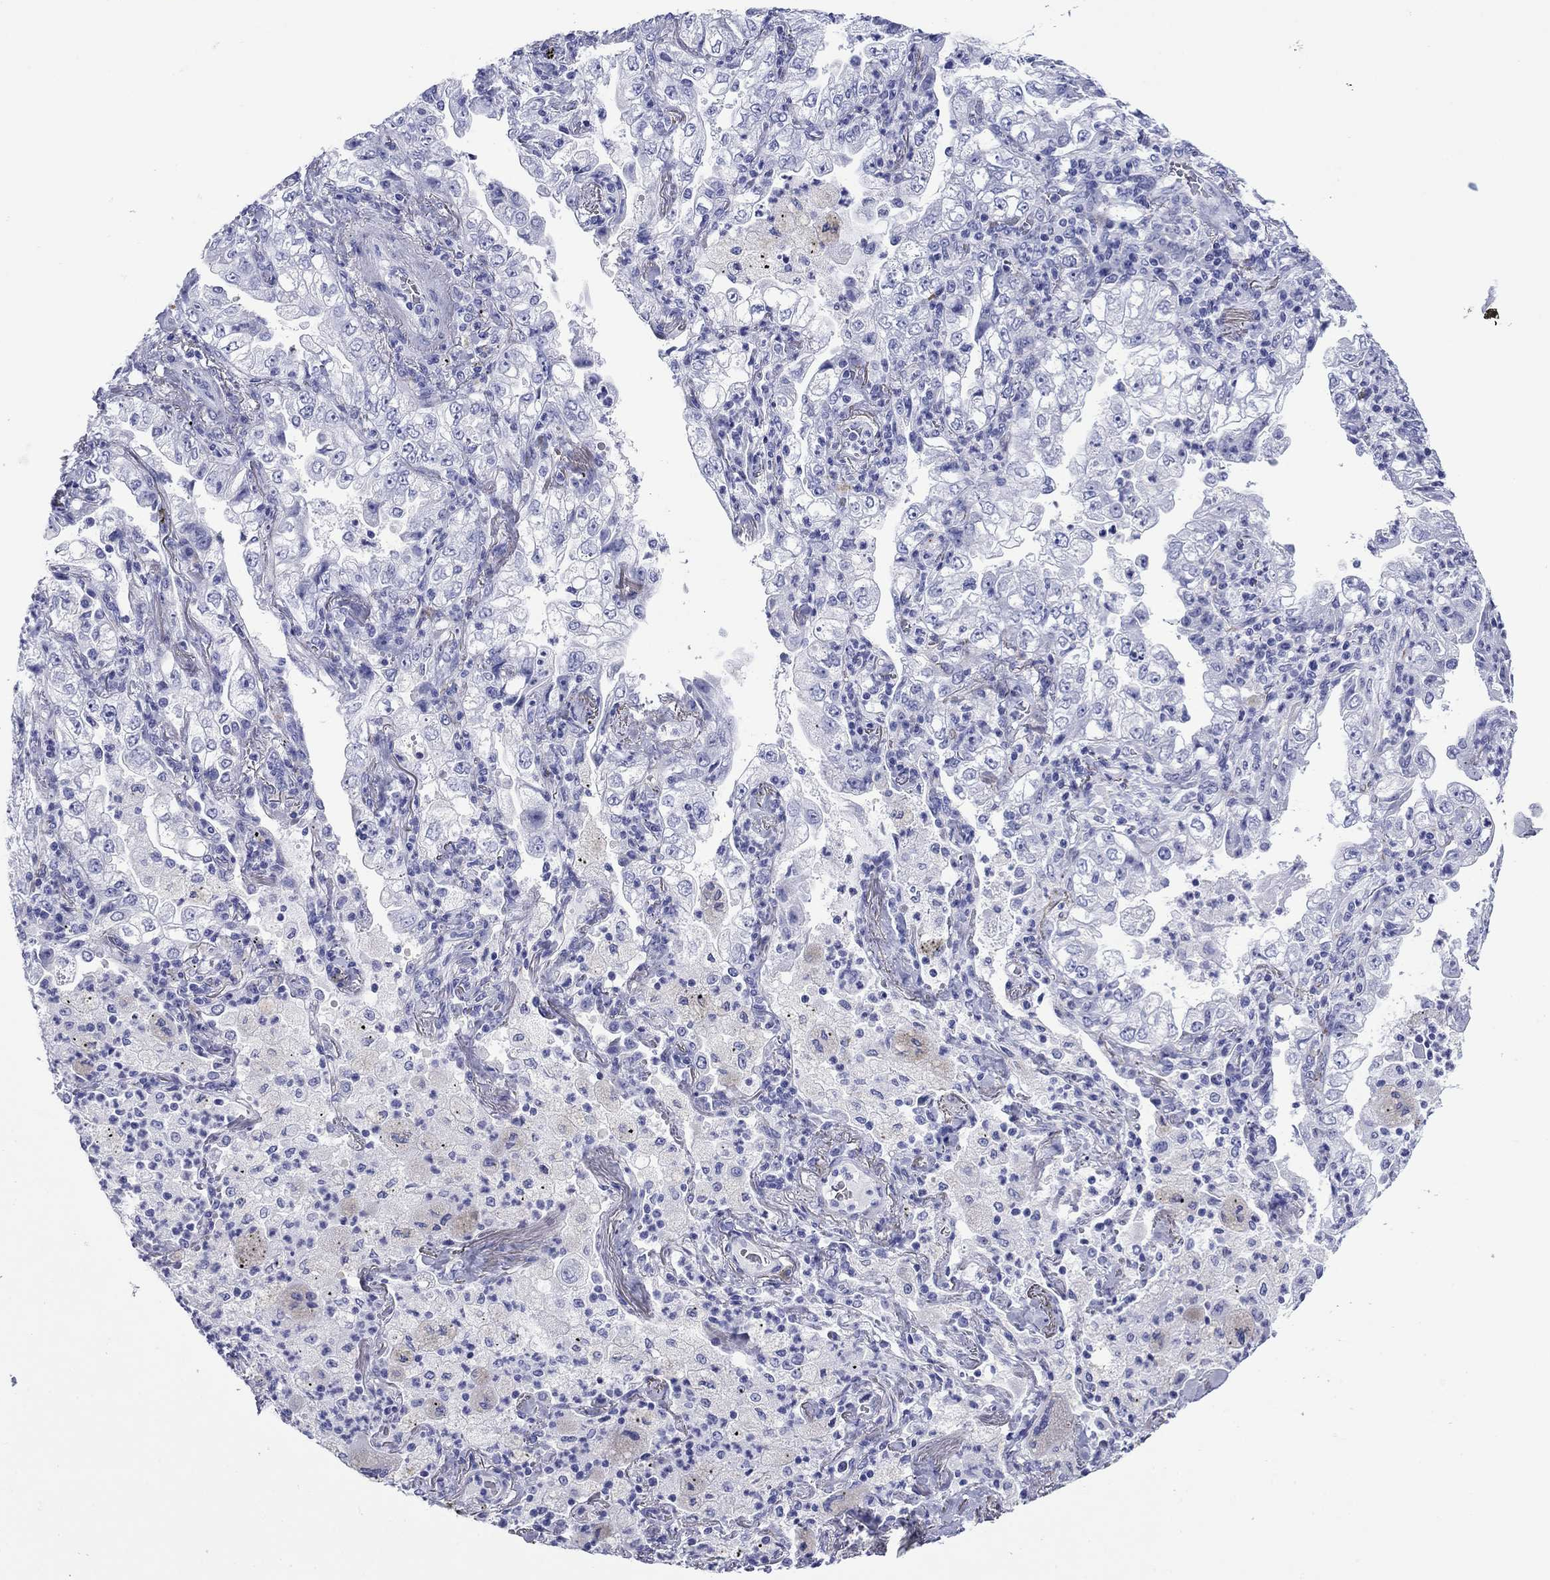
{"staining": {"intensity": "negative", "quantity": "none", "location": "none"}, "tissue": "lung cancer", "cell_type": "Tumor cells", "image_type": "cancer", "snomed": [{"axis": "morphology", "description": "Adenocarcinoma, NOS"}, {"axis": "topography", "description": "Lung"}], "caption": "This is an immunohistochemistry (IHC) histopathology image of human lung adenocarcinoma. There is no expression in tumor cells.", "gene": "ROM1", "patient": {"sex": "female", "age": 73}}